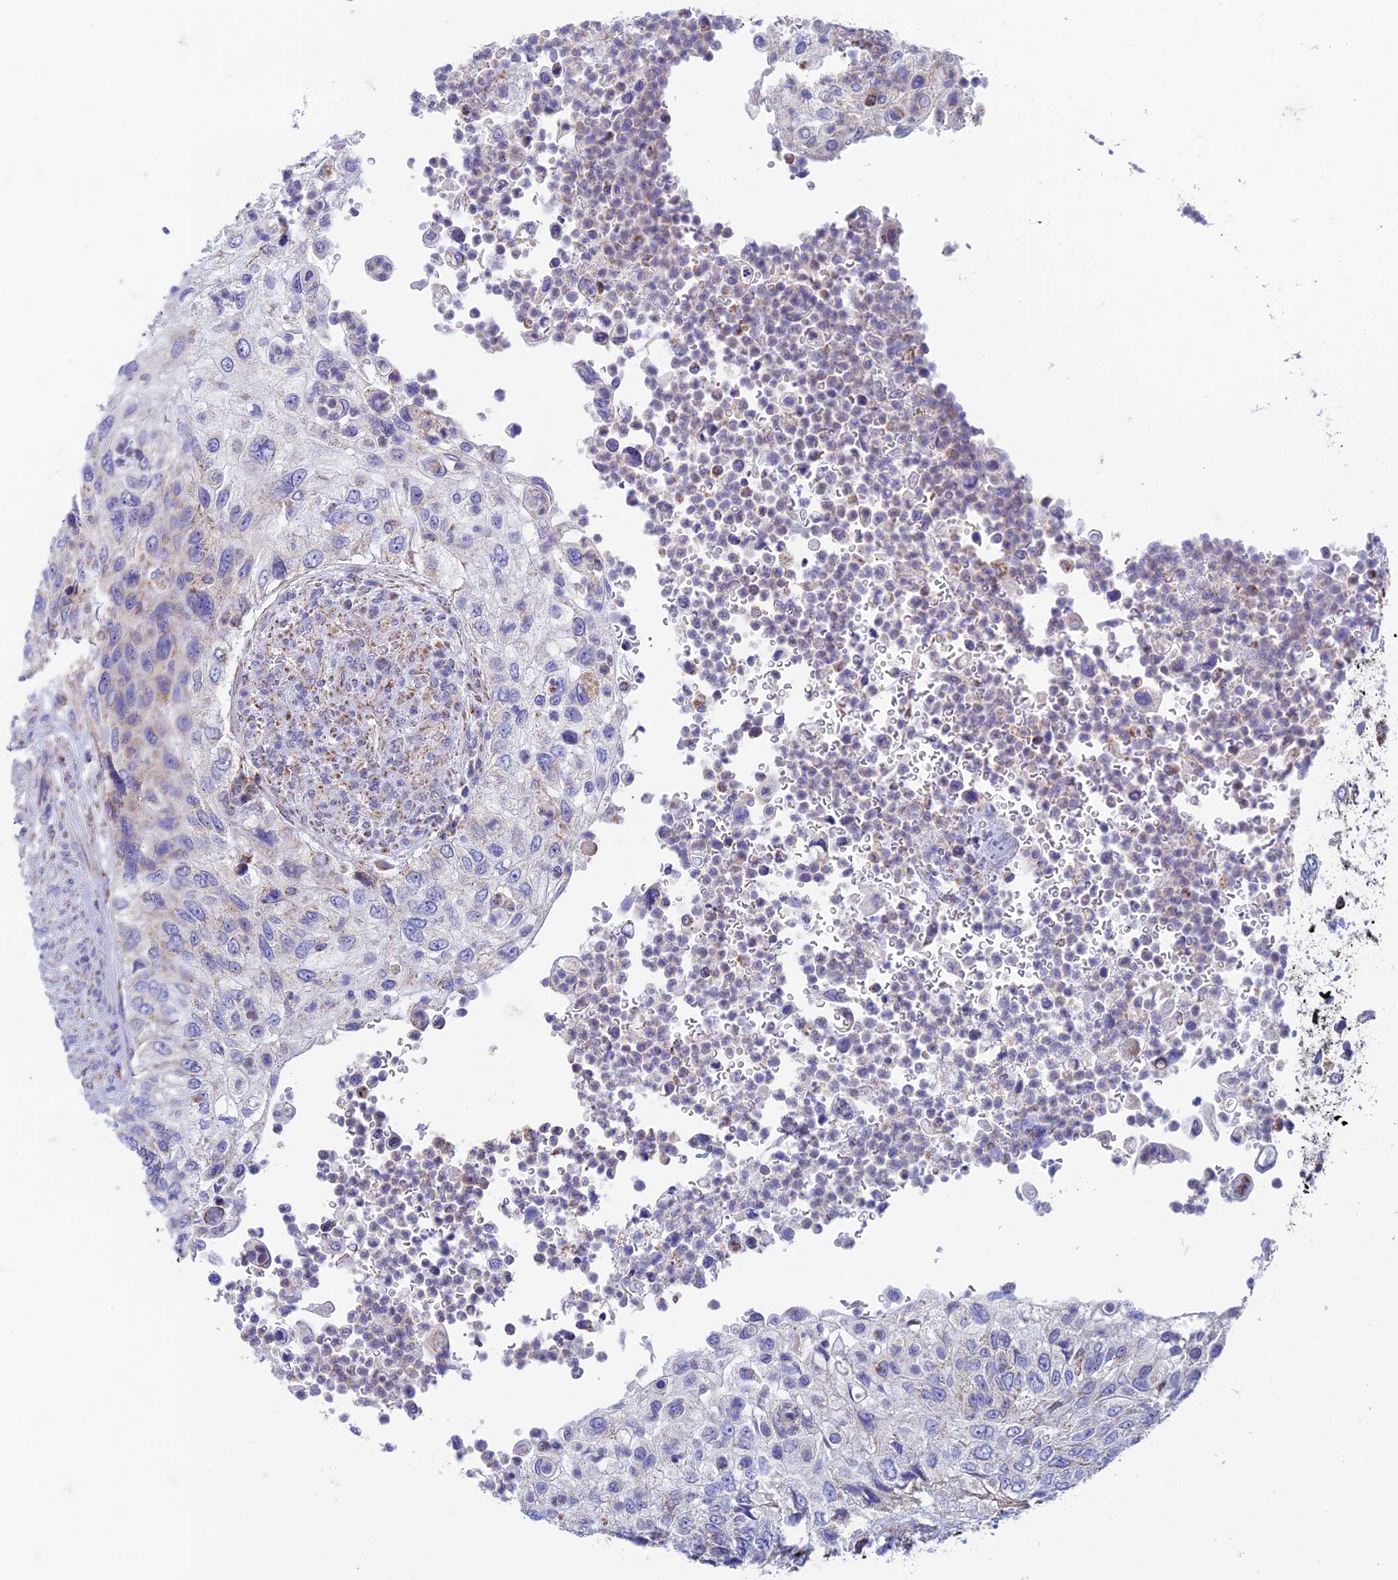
{"staining": {"intensity": "weak", "quantity": "<25%", "location": "cytoplasmic/membranous"}, "tissue": "urothelial cancer", "cell_type": "Tumor cells", "image_type": "cancer", "snomed": [{"axis": "morphology", "description": "Urothelial carcinoma, High grade"}, {"axis": "topography", "description": "Urinary bladder"}], "caption": "Human urothelial cancer stained for a protein using immunohistochemistry (IHC) displays no positivity in tumor cells.", "gene": "ZNF181", "patient": {"sex": "female", "age": 60}}